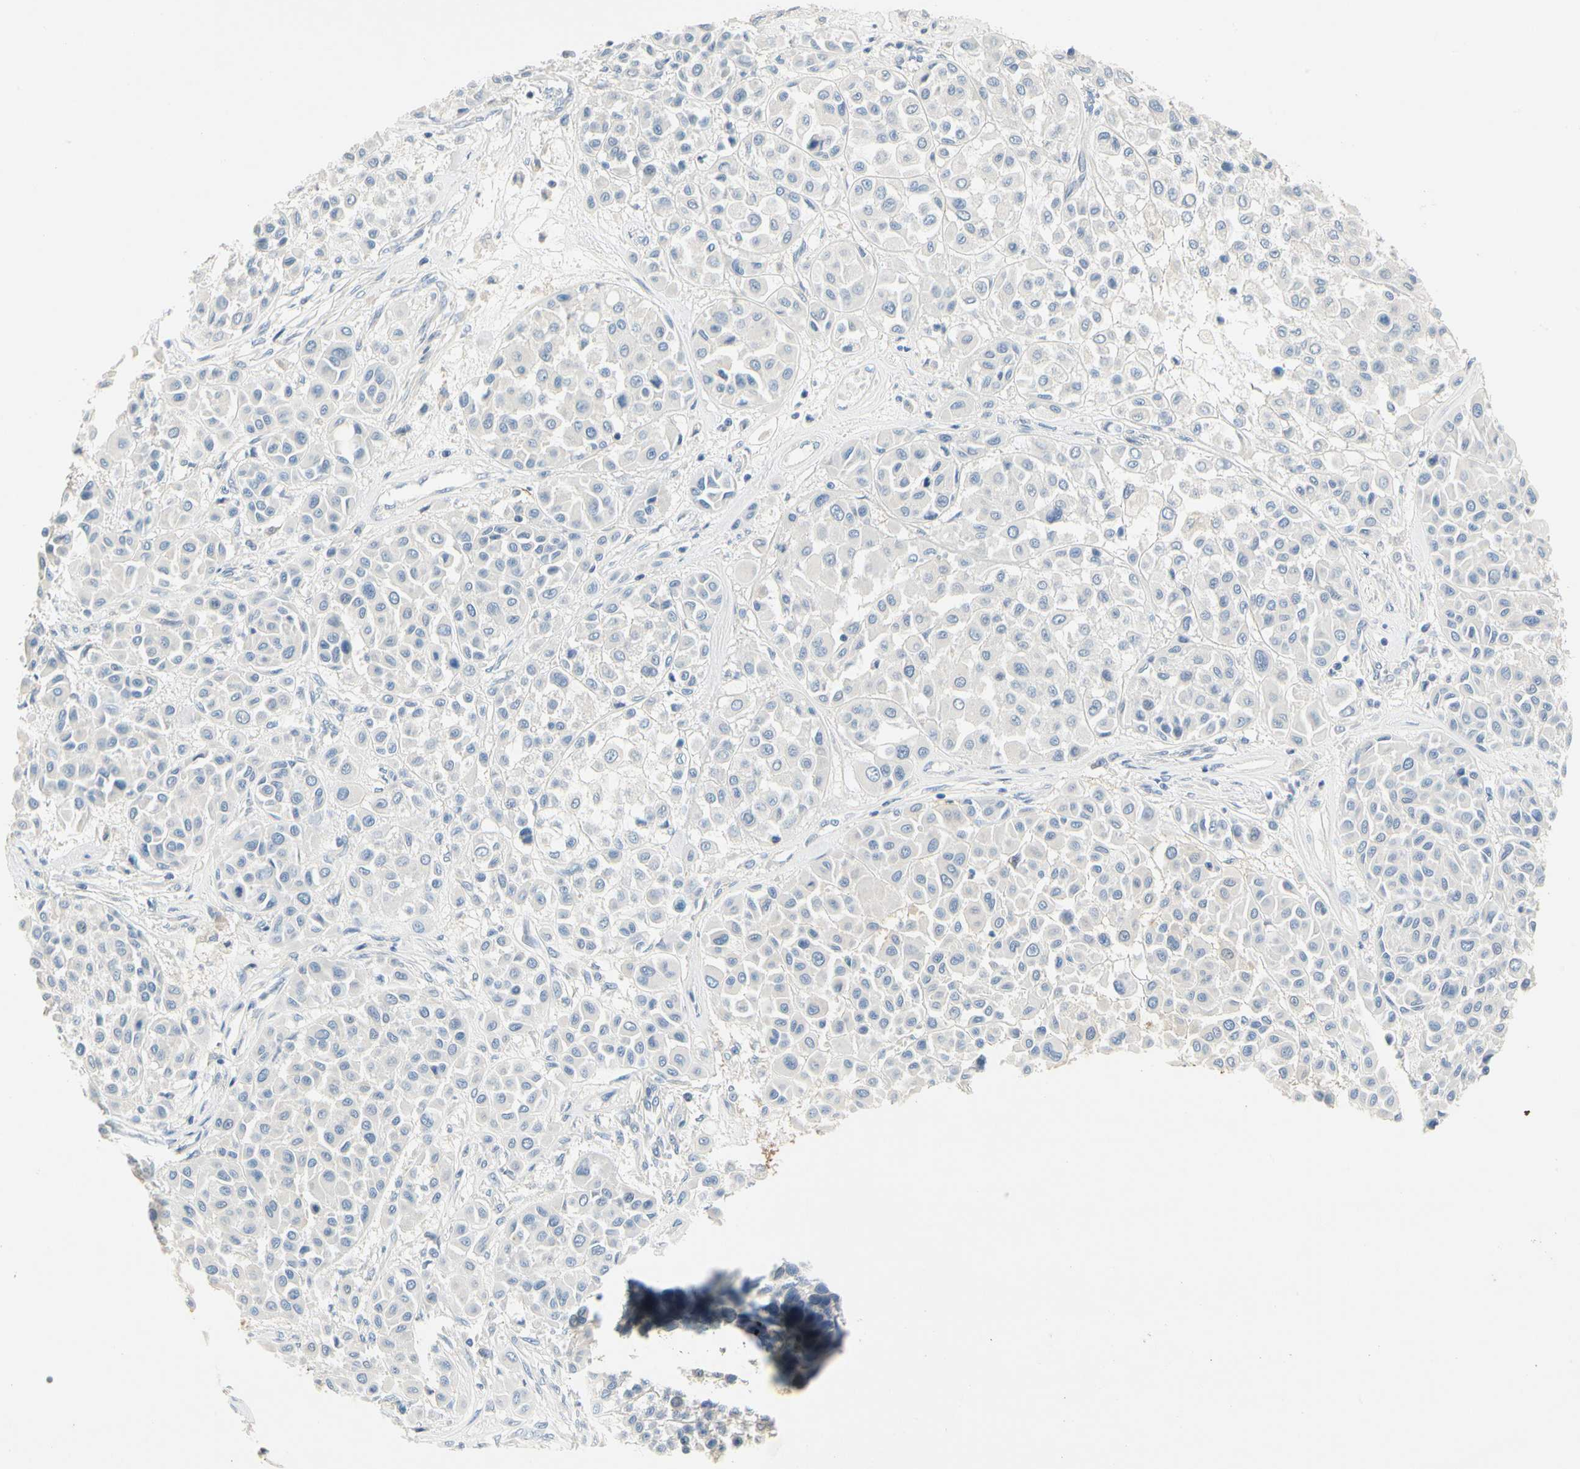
{"staining": {"intensity": "negative", "quantity": "none", "location": "none"}, "tissue": "melanoma", "cell_type": "Tumor cells", "image_type": "cancer", "snomed": [{"axis": "morphology", "description": "Malignant melanoma, Metastatic site"}, {"axis": "topography", "description": "Soft tissue"}], "caption": "The histopathology image exhibits no staining of tumor cells in melanoma.", "gene": "CCM2L", "patient": {"sex": "male", "age": 41}}